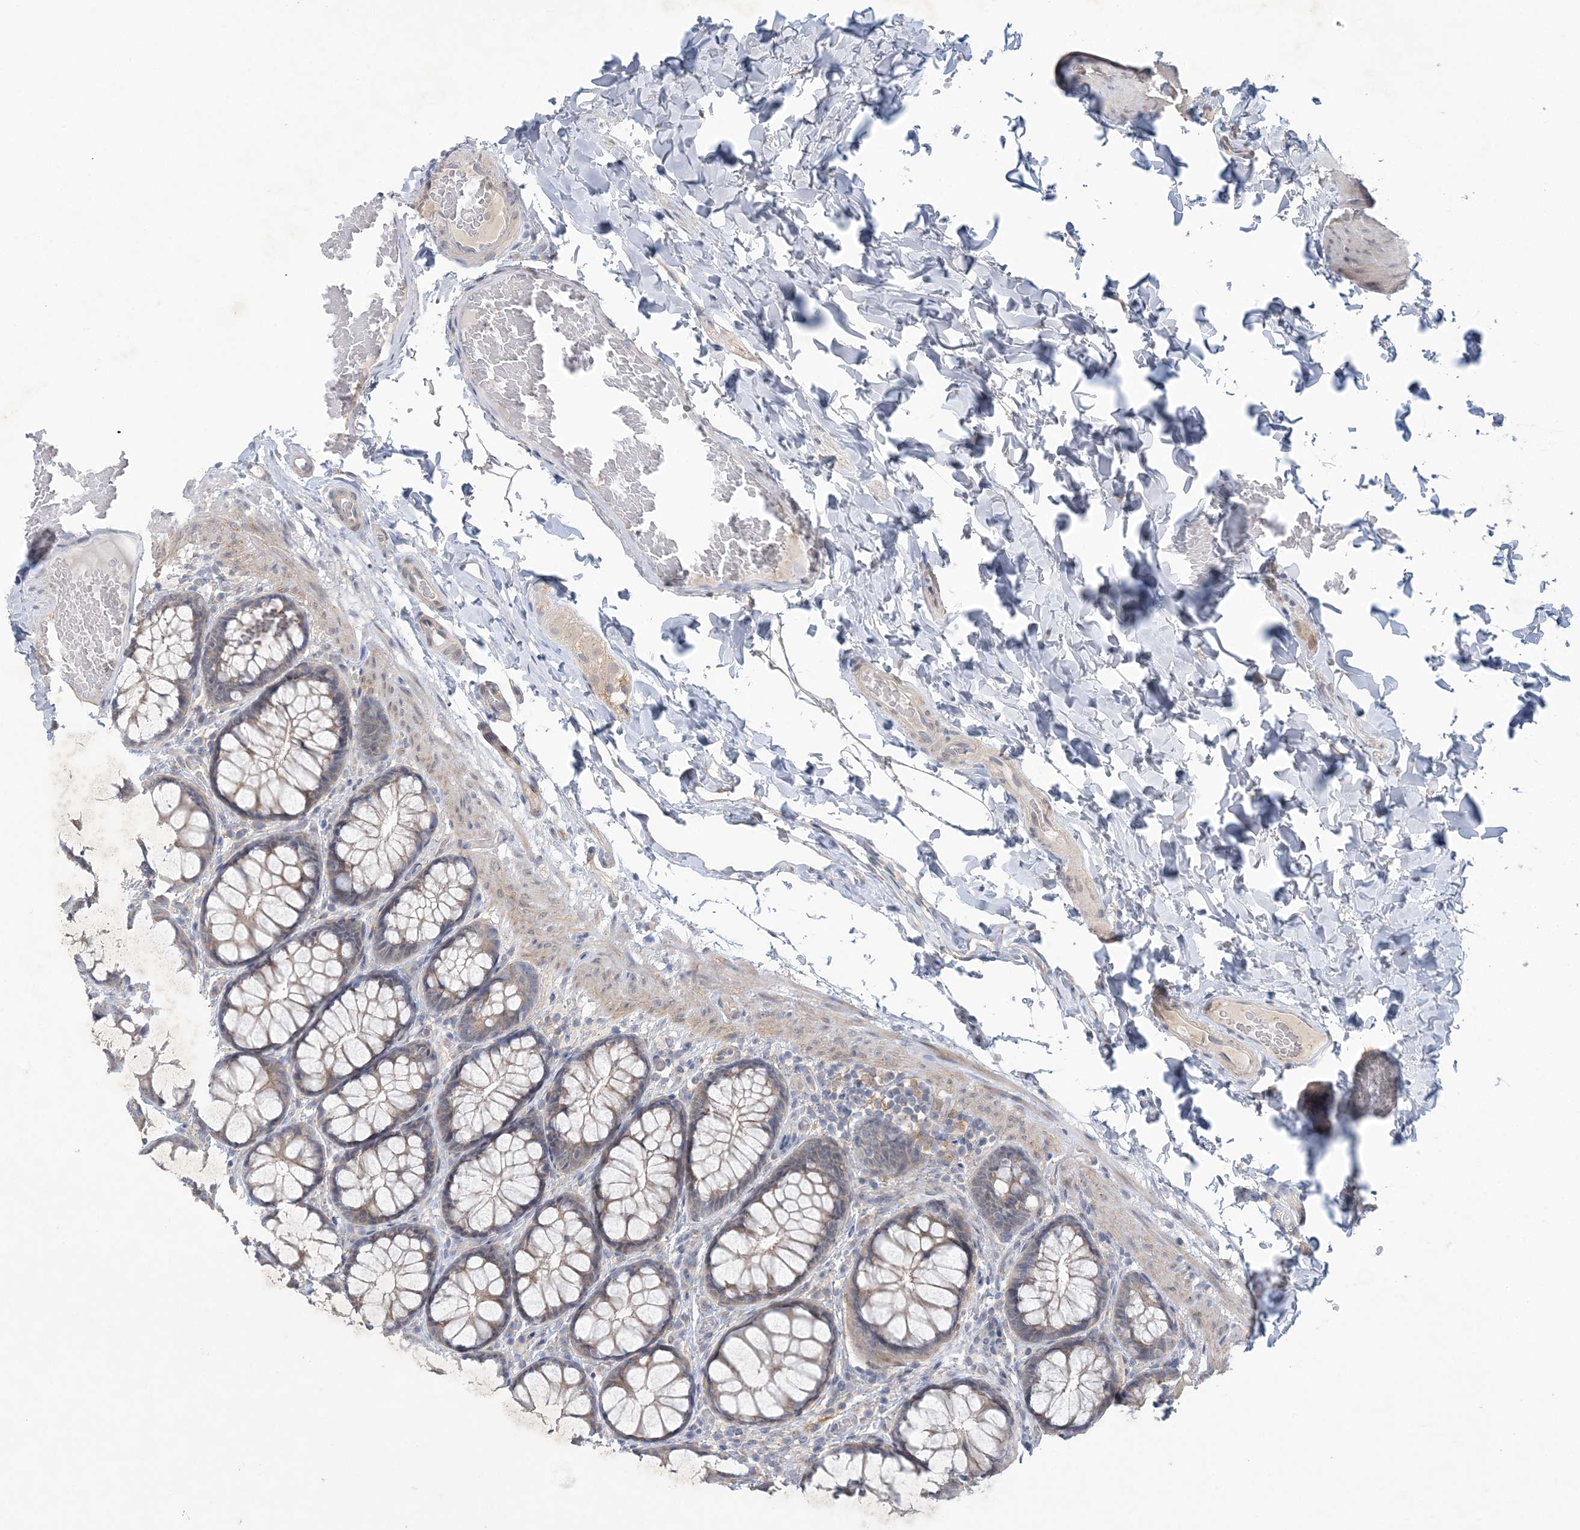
{"staining": {"intensity": "negative", "quantity": "none", "location": "none"}, "tissue": "colon", "cell_type": "Endothelial cells", "image_type": "normal", "snomed": [{"axis": "morphology", "description": "Normal tissue, NOS"}, {"axis": "topography", "description": "Colon"}], "caption": "DAB immunohistochemical staining of unremarkable human colon demonstrates no significant staining in endothelial cells.", "gene": "ANKRD35", "patient": {"sex": "male", "age": 47}}